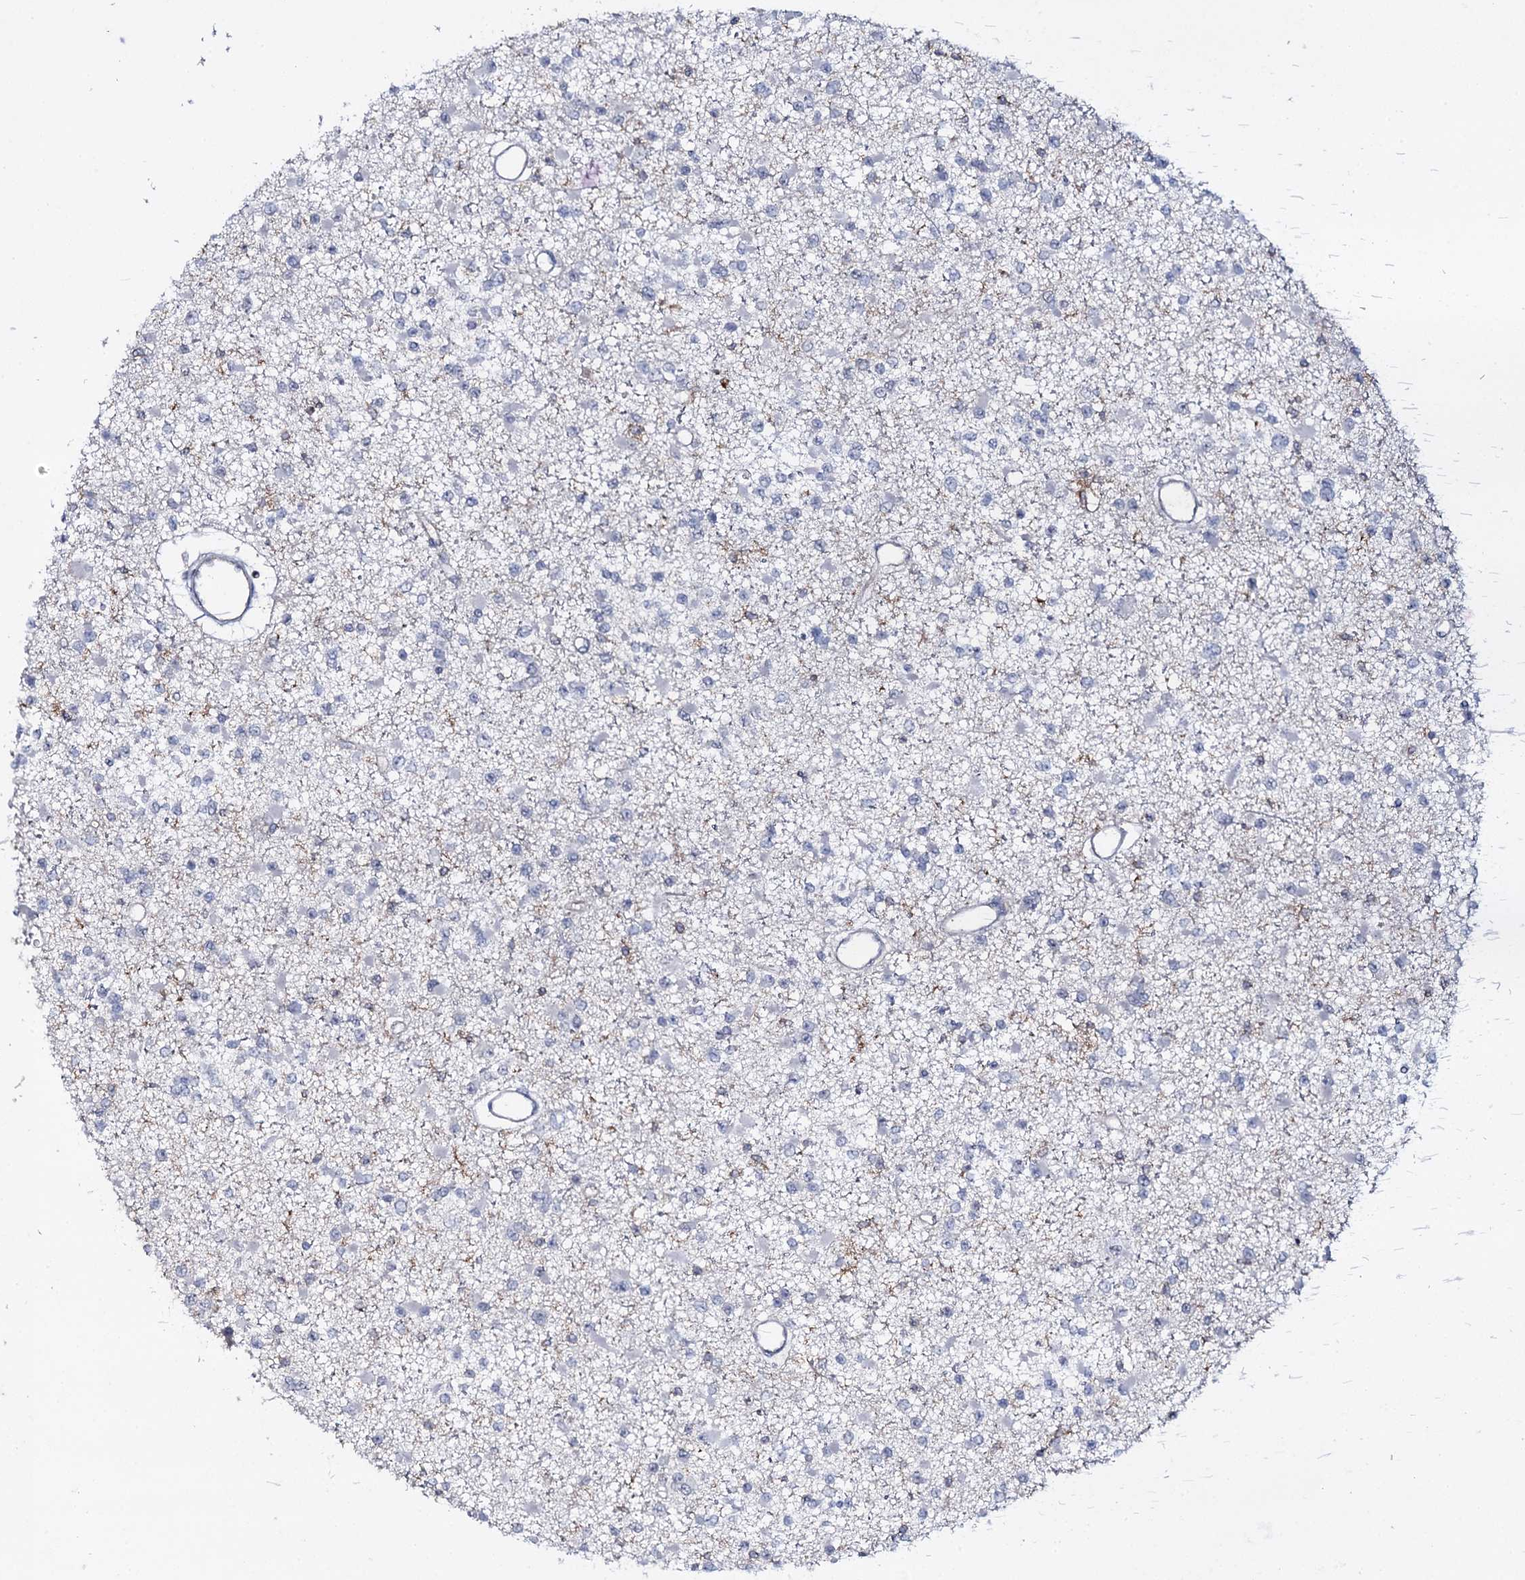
{"staining": {"intensity": "negative", "quantity": "none", "location": "none"}, "tissue": "glioma", "cell_type": "Tumor cells", "image_type": "cancer", "snomed": [{"axis": "morphology", "description": "Glioma, malignant, Low grade"}, {"axis": "topography", "description": "Brain"}], "caption": "This is an immunohistochemistry (IHC) image of malignant low-grade glioma. There is no expression in tumor cells.", "gene": "SNAP23", "patient": {"sex": "female", "age": 22}}